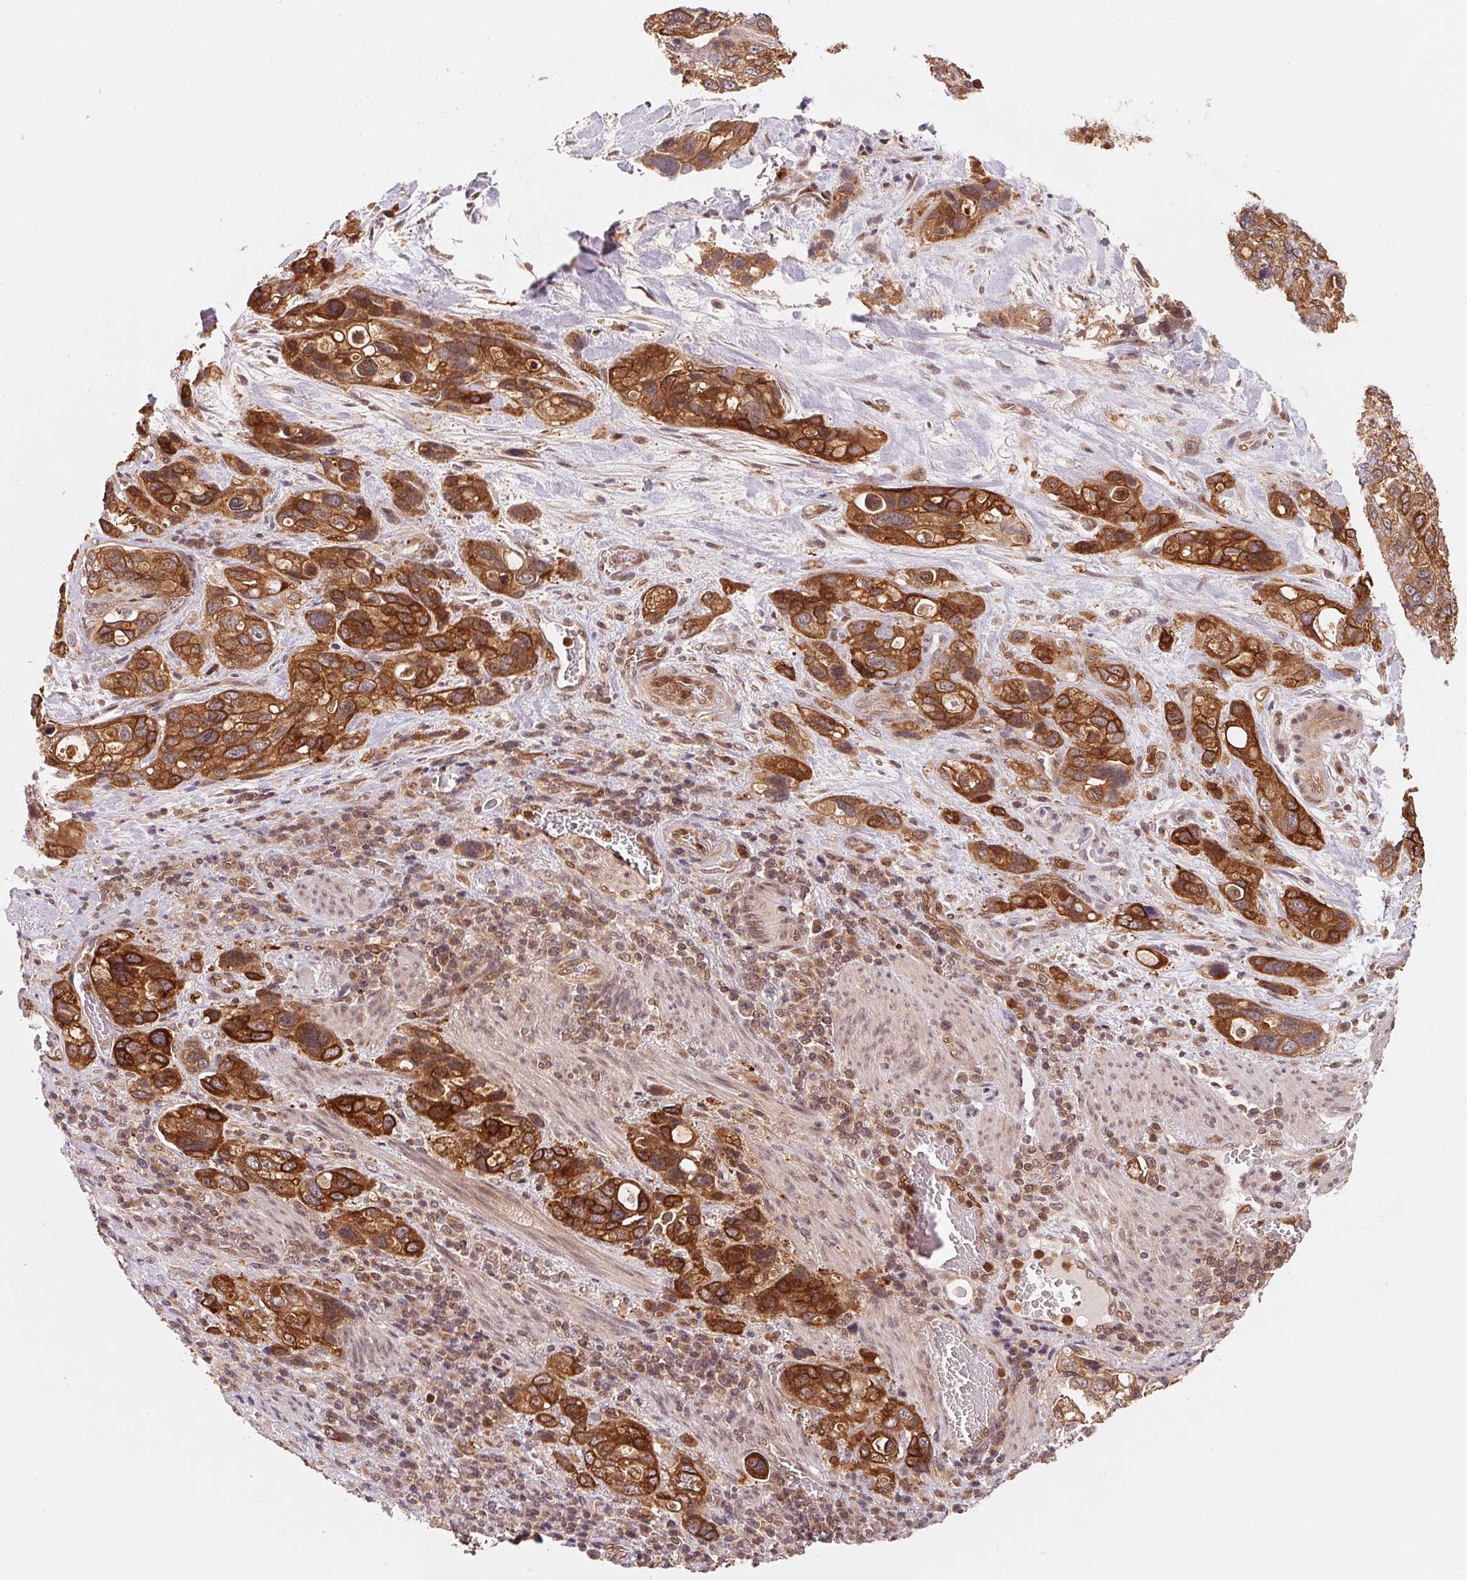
{"staining": {"intensity": "strong", "quantity": ">75%", "location": "cytoplasmic/membranous,nuclear"}, "tissue": "stomach cancer", "cell_type": "Tumor cells", "image_type": "cancer", "snomed": [{"axis": "morphology", "description": "Adenocarcinoma, NOS"}, {"axis": "topography", "description": "Stomach, upper"}], "caption": "Stomach cancer (adenocarcinoma) tissue shows strong cytoplasmic/membranous and nuclear staining in approximately >75% of tumor cells The staining was performed using DAB (3,3'-diaminobenzidine) to visualize the protein expression in brown, while the nuclei were stained in blue with hematoxylin (Magnification: 20x).", "gene": "CCDC102B", "patient": {"sex": "female", "age": 81}}